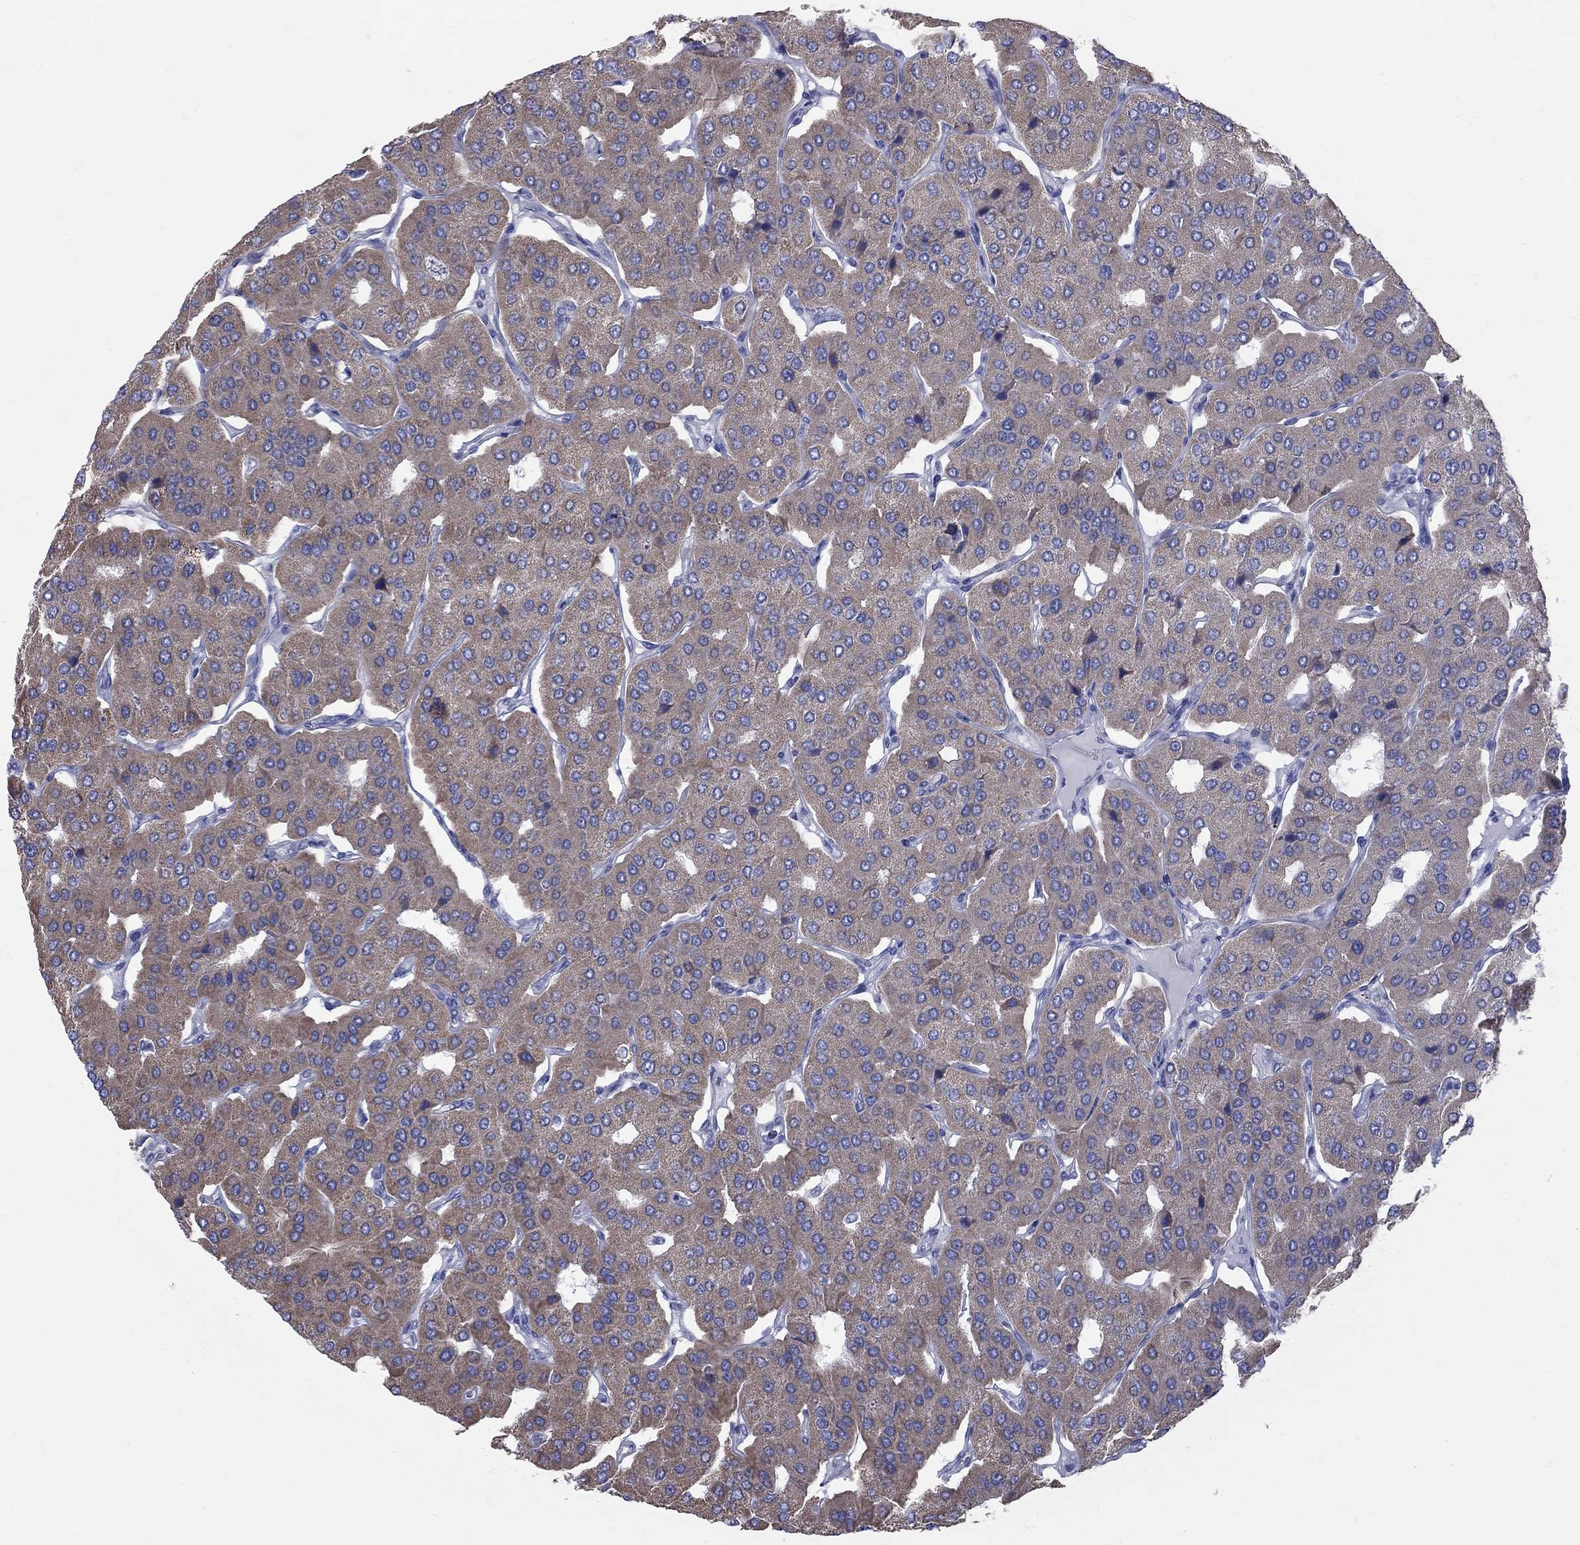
{"staining": {"intensity": "moderate", "quantity": "25%-75%", "location": "cytoplasmic/membranous"}, "tissue": "parathyroid gland", "cell_type": "Glandular cells", "image_type": "normal", "snomed": [{"axis": "morphology", "description": "Normal tissue, NOS"}, {"axis": "morphology", "description": "Adenoma, NOS"}, {"axis": "topography", "description": "Parathyroid gland"}], "caption": "Immunohistochemical staining of normal human parathyroid gland reveals 25%-75% levels of moderate cytoplasmic/membranous protein staining in about 25%-75% of glandular cells. Nuclei are stained in blue.", "gene": "PDZD3", "patient": {"sex": "female", "age": 86}}